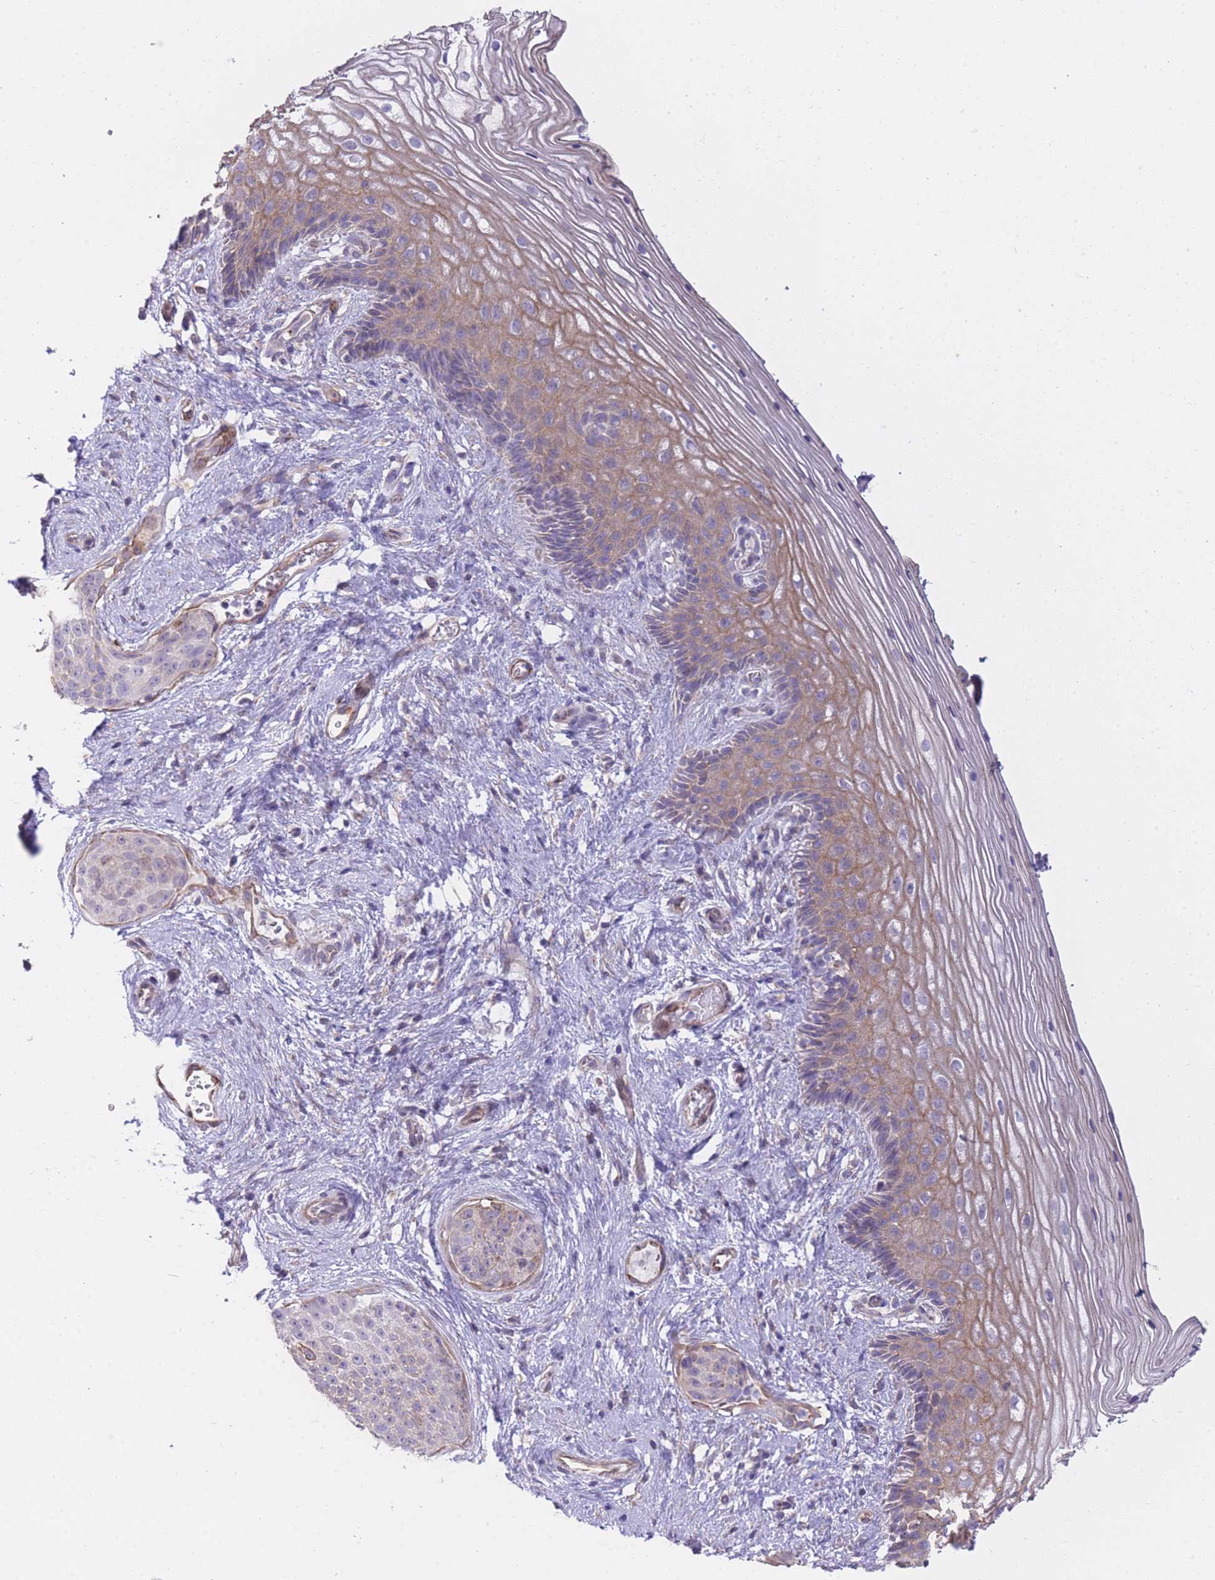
{"staining": {"intensity": "moderate", "quantity": "25%-75%", "location": "cytoplasmic/membranous"}, "tissue": "vagina", "cell_type": "Squamous epithelial cells", "image_type": "normal", "snomed": [{"axis": "morphology", "description": "Normal tissue, NOS"}, {"axis": "topography", "description": "Vagina"}], "caption": "Protein staining by immunohistochemistry exhibits moderate cytoplasmic/membranous staining in approximately 25%-75% of squamous epithelial cells in unremarkable vagina. (brown staining indicates protein expression, while blue staining denotes nuclei).", "gene": "CTBP1", "patient": {"sex": "female", "age": 47}}